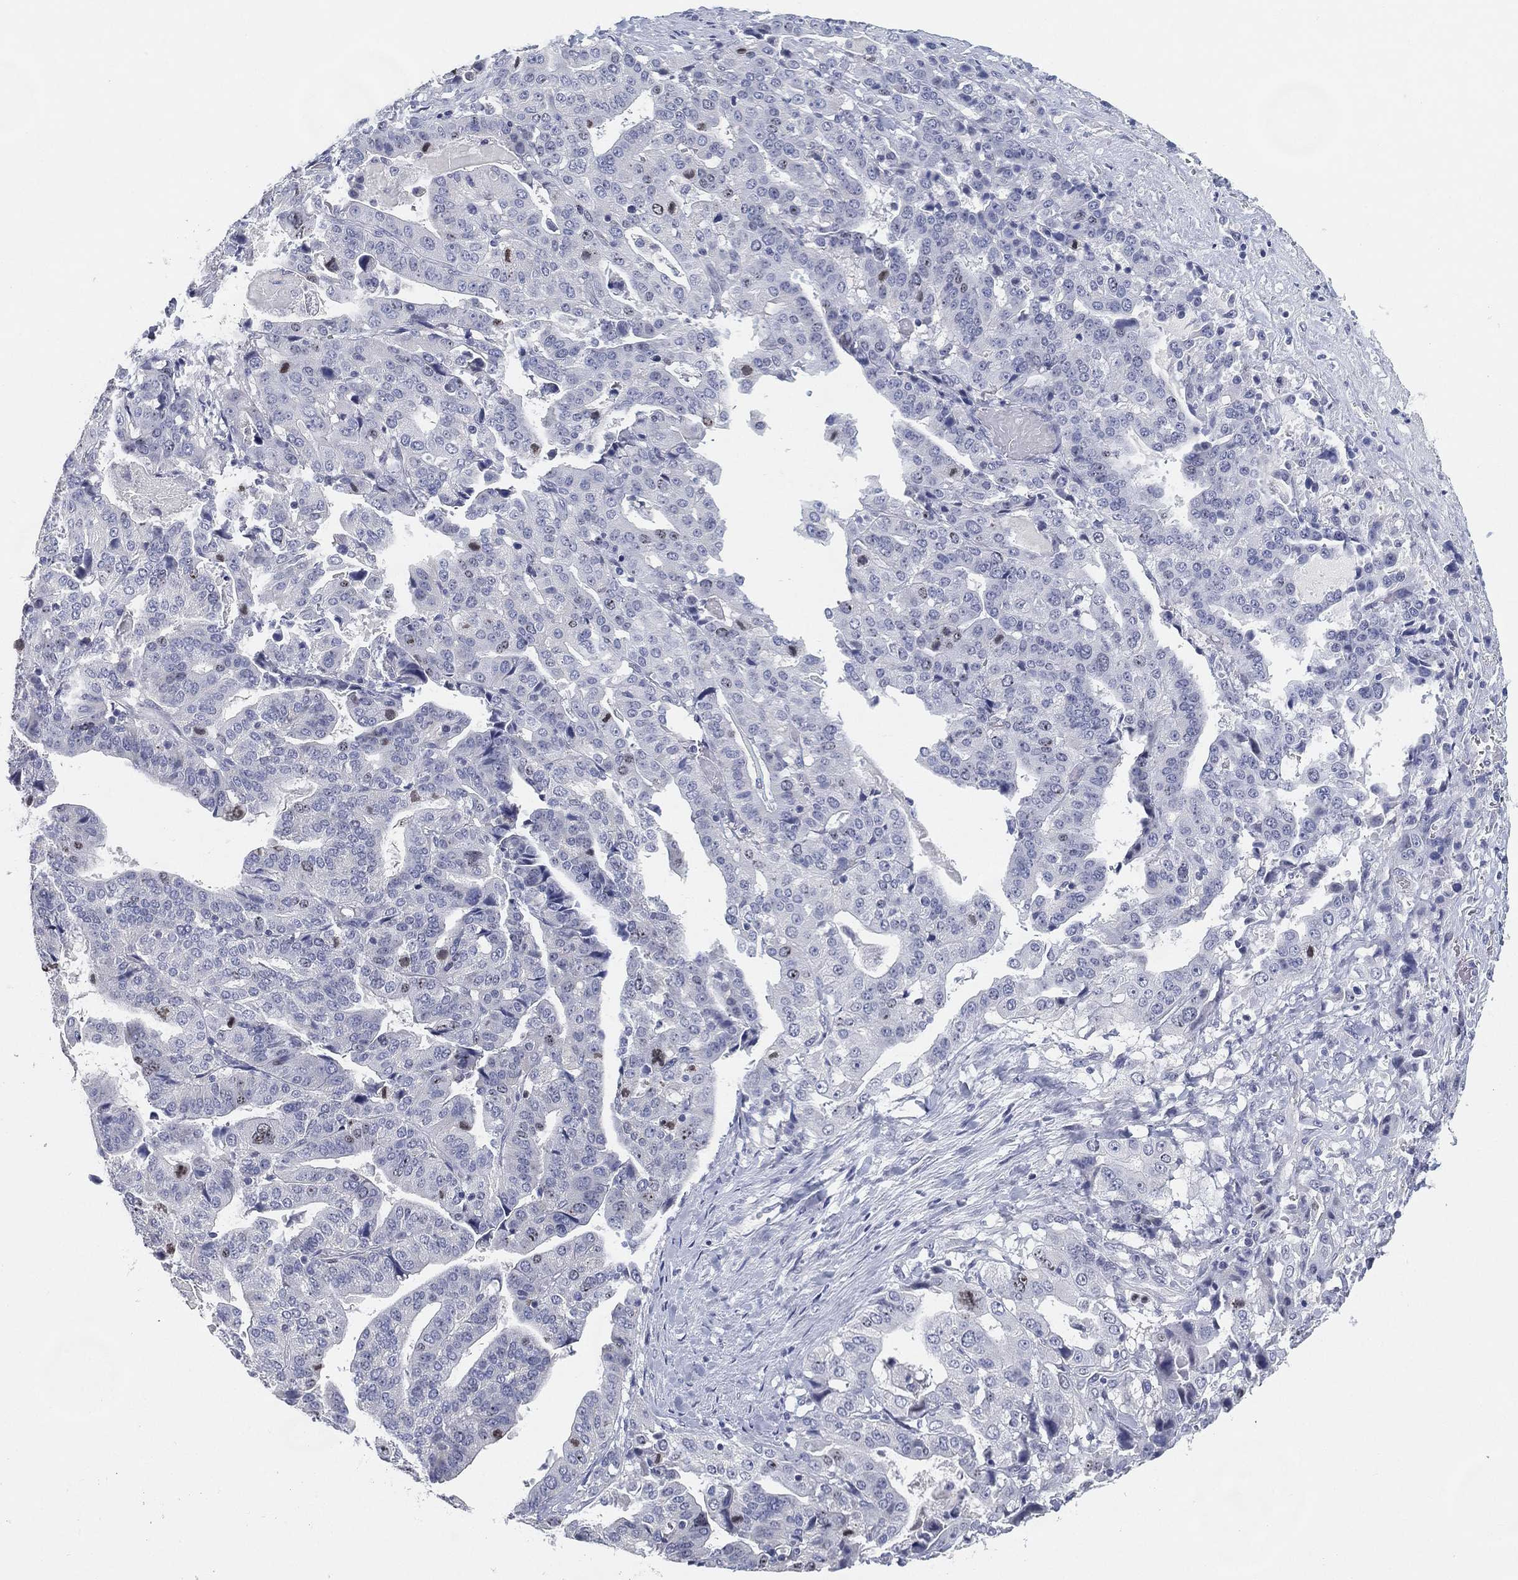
{"staining": {"intensity": "negative", "quantity": "none", "location": "none"}, "tissue": "stomach cancer", "cell_type": "Tumor cells", "image_type": "cancer", "snomed": [{"axis": "morphology", "description": "Adenocarcinoma, NOS"}, {"axis": "topography", "description": "Stomach"}], "caption": "Micrograph shows no significant protein positivity in tumor cells of stomach adenocarcinoma.", "gene": "FAM187B", "patient": {"sex": "male", "age": 48}}